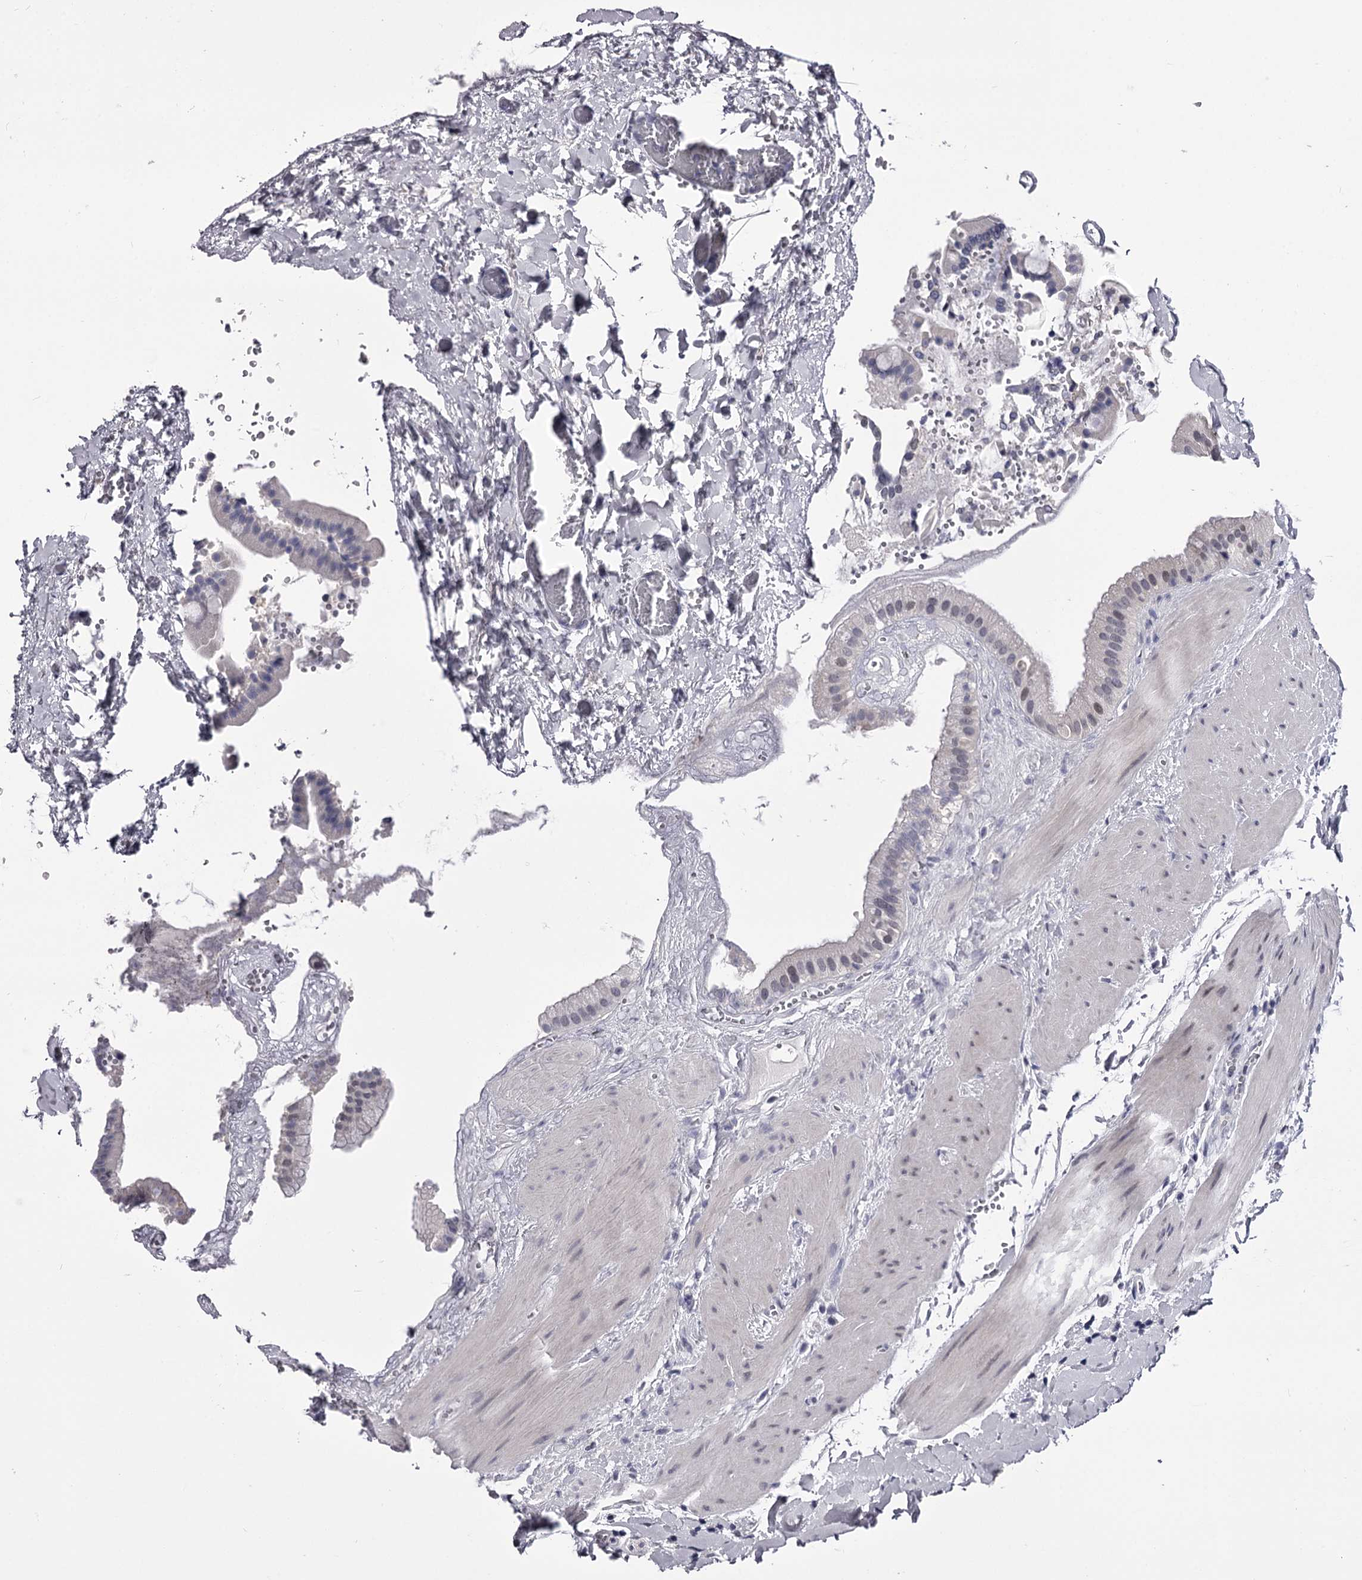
{"staining": {"intensity": "negative", "quantity": "none", "location": "none"}, "tissue": "gallbladder", "cell_type": "Glandular cells", "image_type": "normal", "snomed": [{"axis": "morphology", "description": "Normal tissue, NOS"}, {"axis": "topography", "description": "Gallbladder"}], "caption": "Unremarkable gallbladder was stained to show a protein in brown. There is no significant expression in glandular cells. (Brightfield microscopy of DAB (3,3'-diaminobenzidine) immunohistochemistry (IHC) at high magnification).", "gene": "OVOL2", "patient": {"sex": "male", "age": 55}}